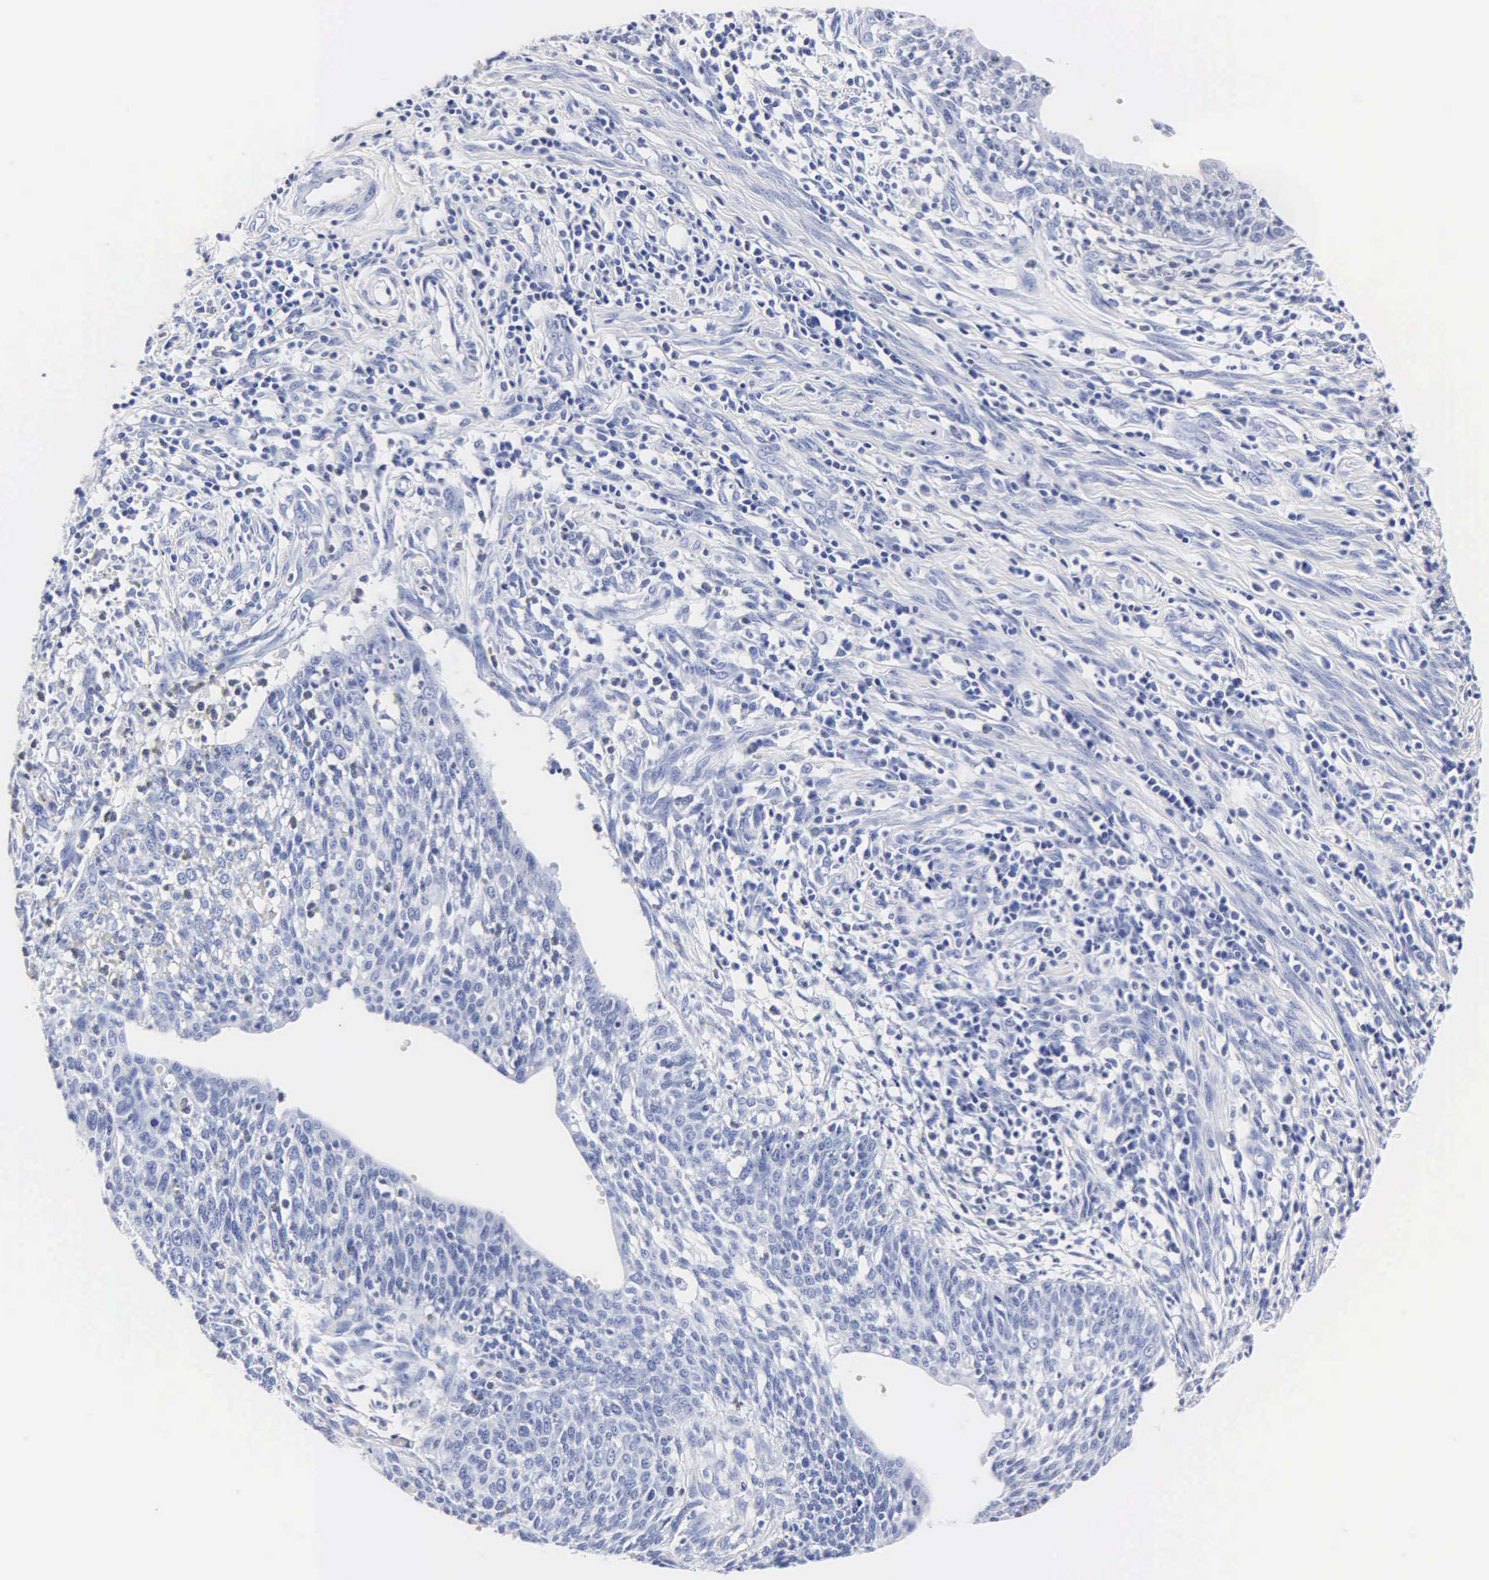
{"staining": {"intensity": "negative", "quantity": "none", "location": "none"}, "tissue": "cervical cancer", "cell_type": "Tumor cells", "image_type": "cancer", "snomed": [{"axis": "morphology", "description": "Squamous cell carcinoma, NOS"}, {"axis": "topography", "description": "Cervix"}], "caption": "Tumor cells show no significant protein positivity in cervical cancer (squamous cell carcinoma).", "gene": "MB", "patient": {"sex": "female", "age": 41}}